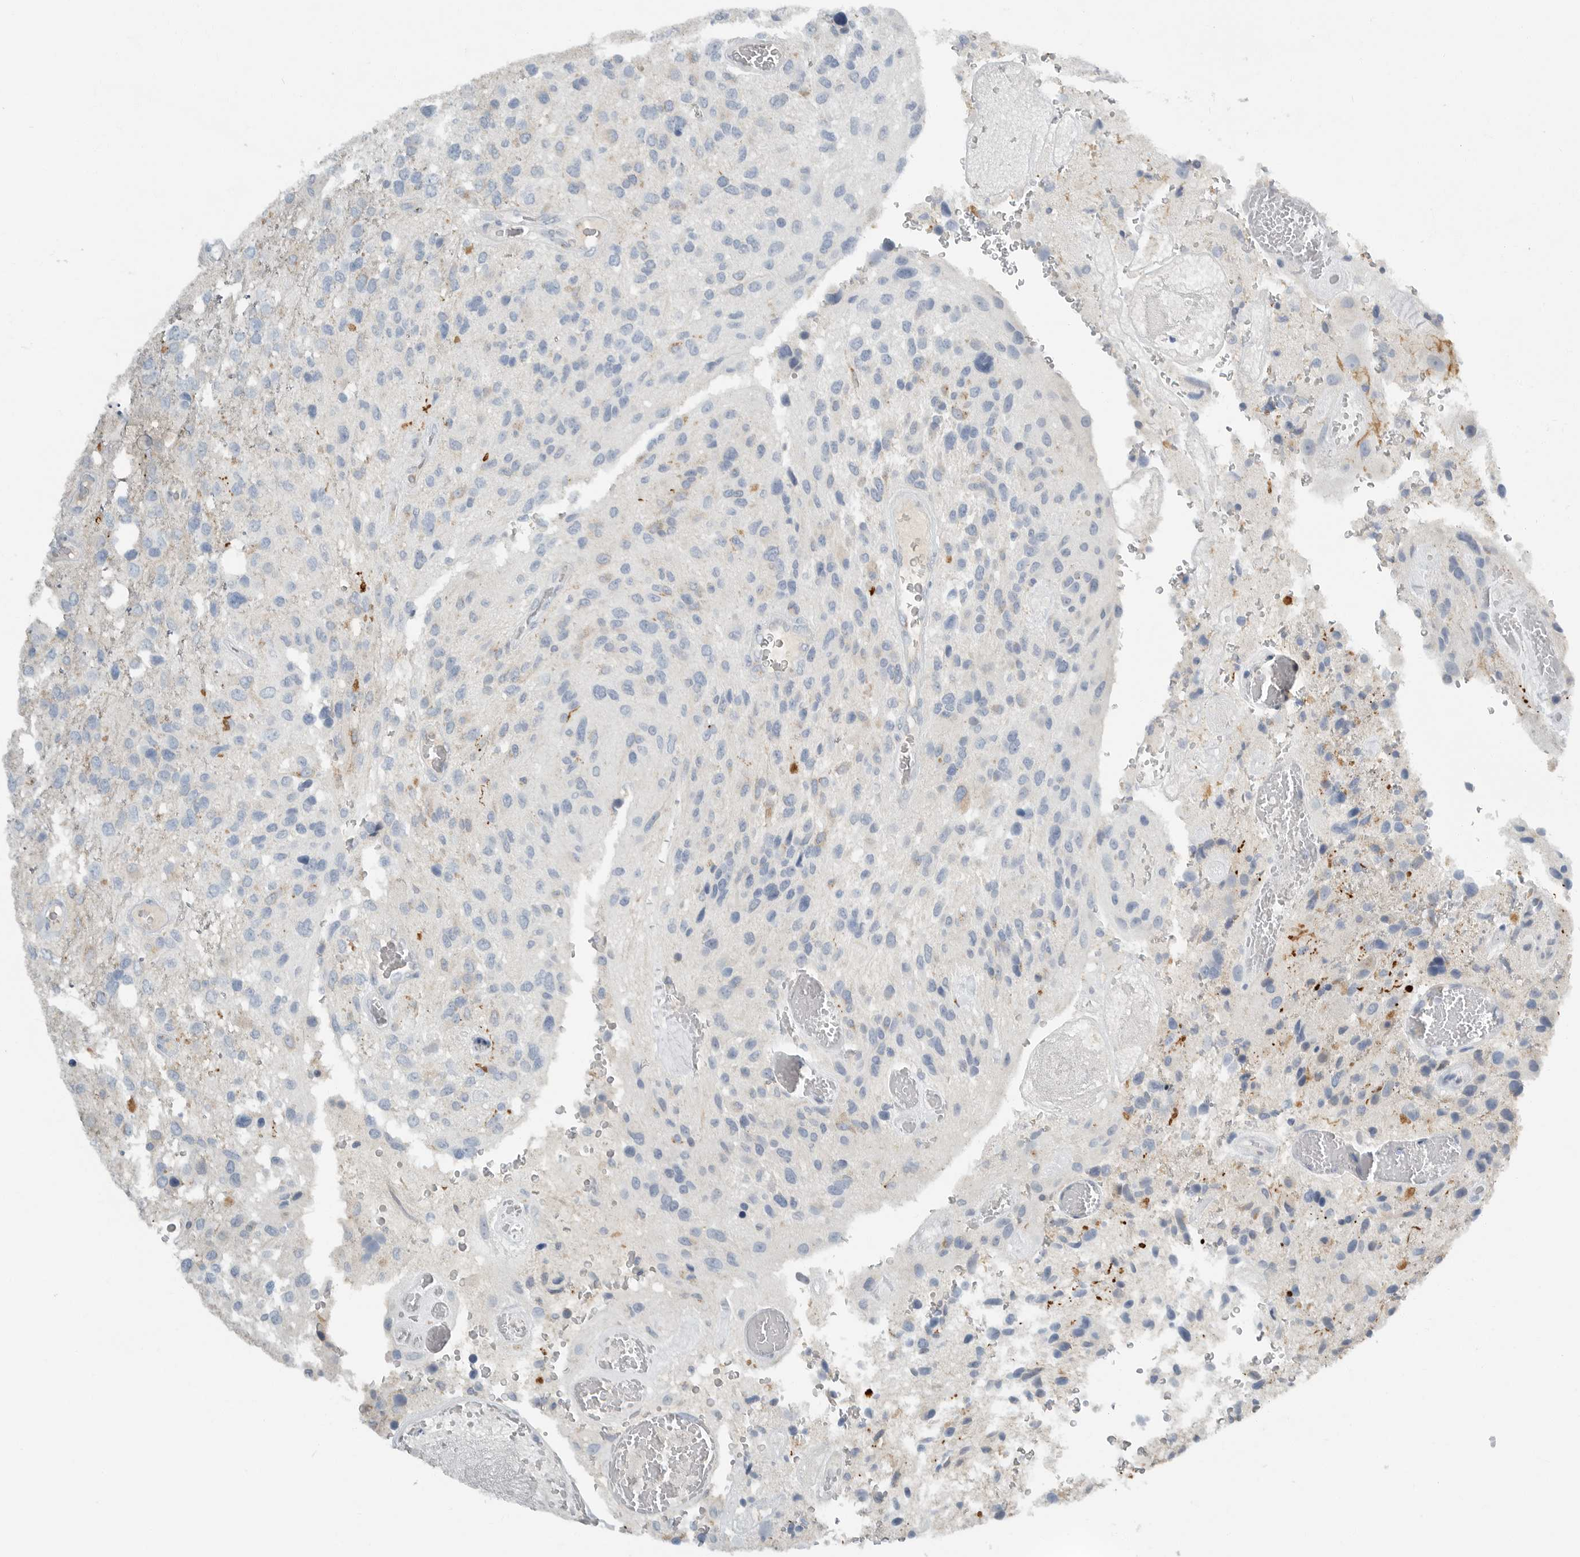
{"staining": {"intensity": "negative", "quantity": "none", "location": "none"}, "tissue": "glioma", "cell_type": "Tumor cells", "image_type": "cancer", "snomed": [{"axis": "morphology", "description": "Glioma, malignant, High grade"}, {"axis": "topography", "description": "Brain"}], "caption": "There is no significant staining in tumor cells of malignant glioma (high-grade). The staining was performed using DAB to visualize the protein expression in brown, while the nuclei were stained in blue with hematoxylin (Magnification: 20x).", "gene": "PAM", "patient": {"sex": "female", "age": 58}}